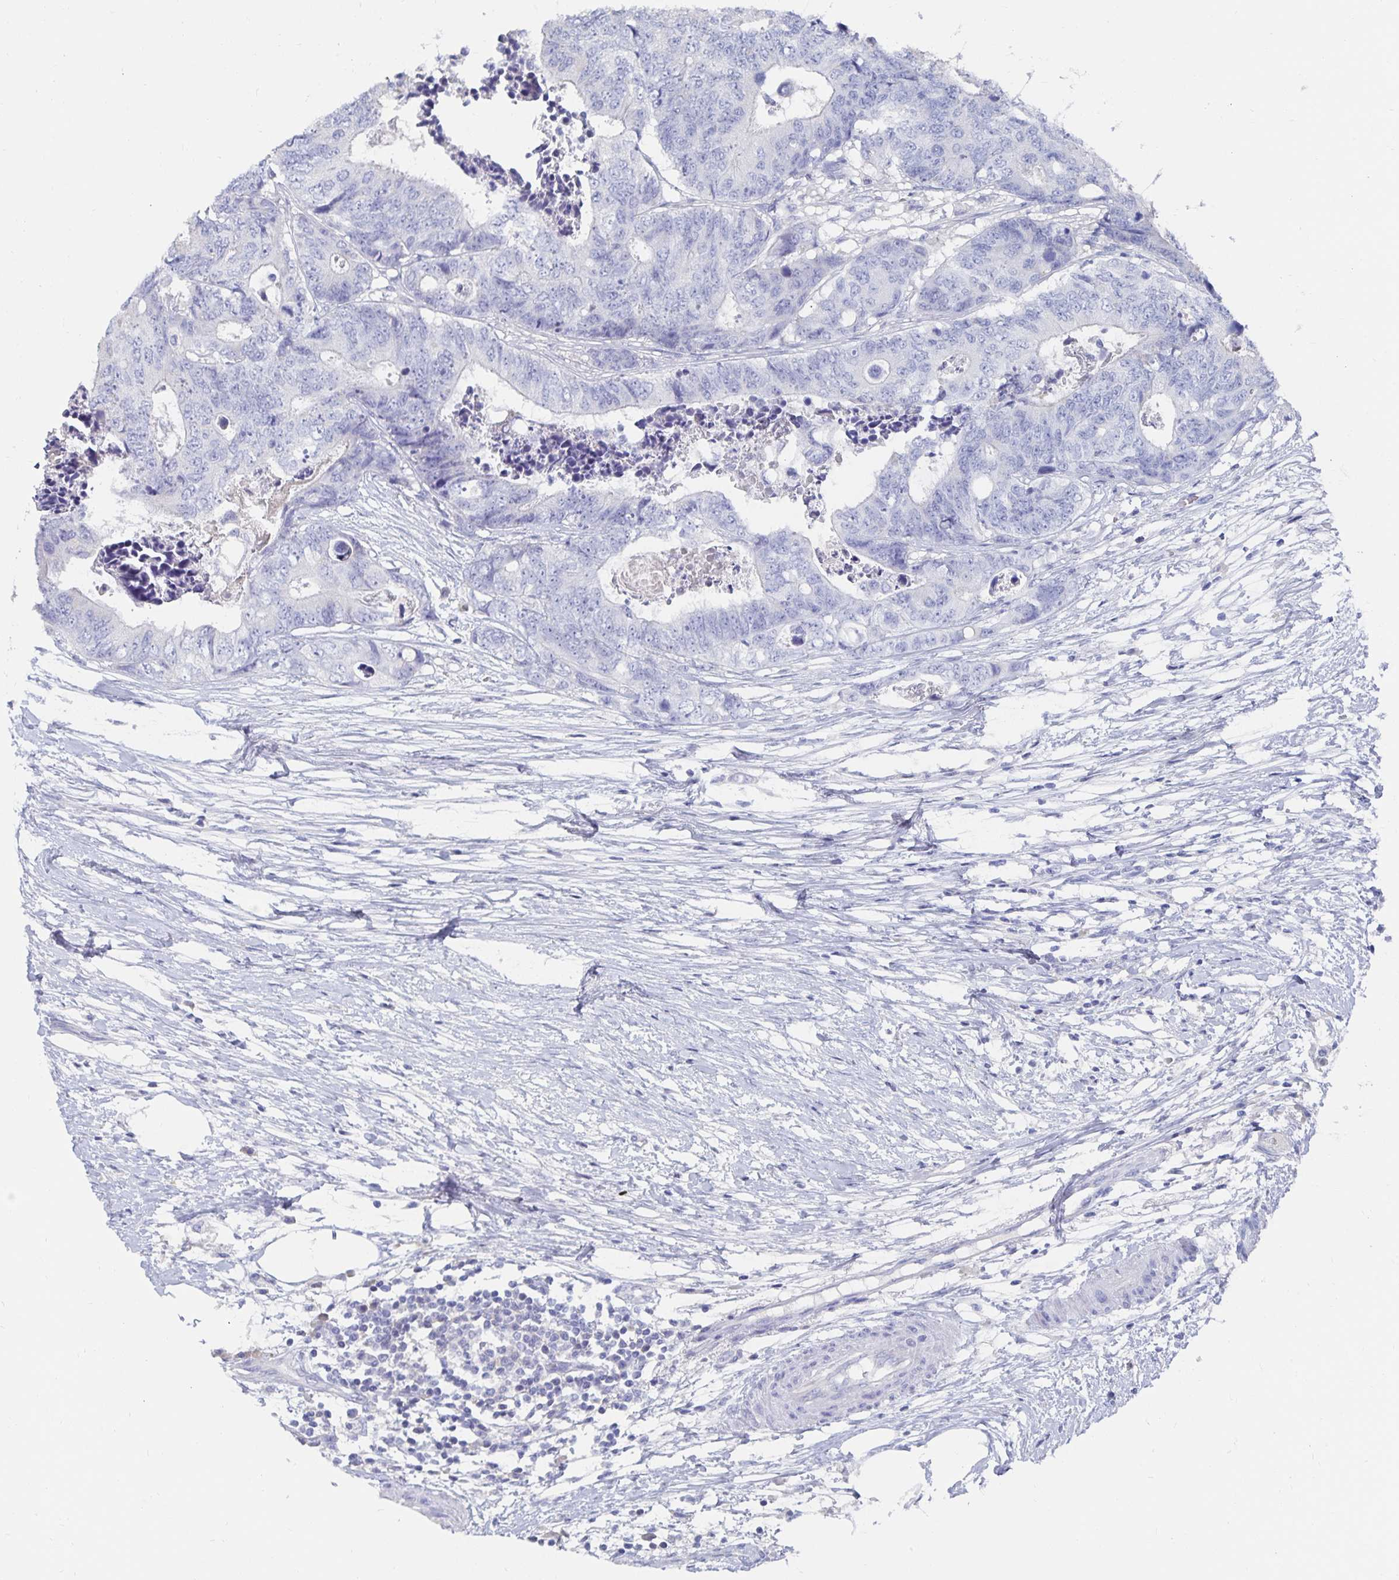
{"staining": {"intensity": "negative", "quantity": "none", "location": "none"}, "tissue": "colorectal cancer", "cell_type": "Tumor cells", "image_type": "cancer", "snomed": [{"axis": "morphology", "description": "Adenocarcinoma, NOS"}, {"axis": "topography", "description": "Colon"}], "caption": "Human colorectal cancer stained for a protein using IHC shows no expression in tumor cells.", "gene": "CFAP69", "patient": {"sex": "female", "age": 48}}